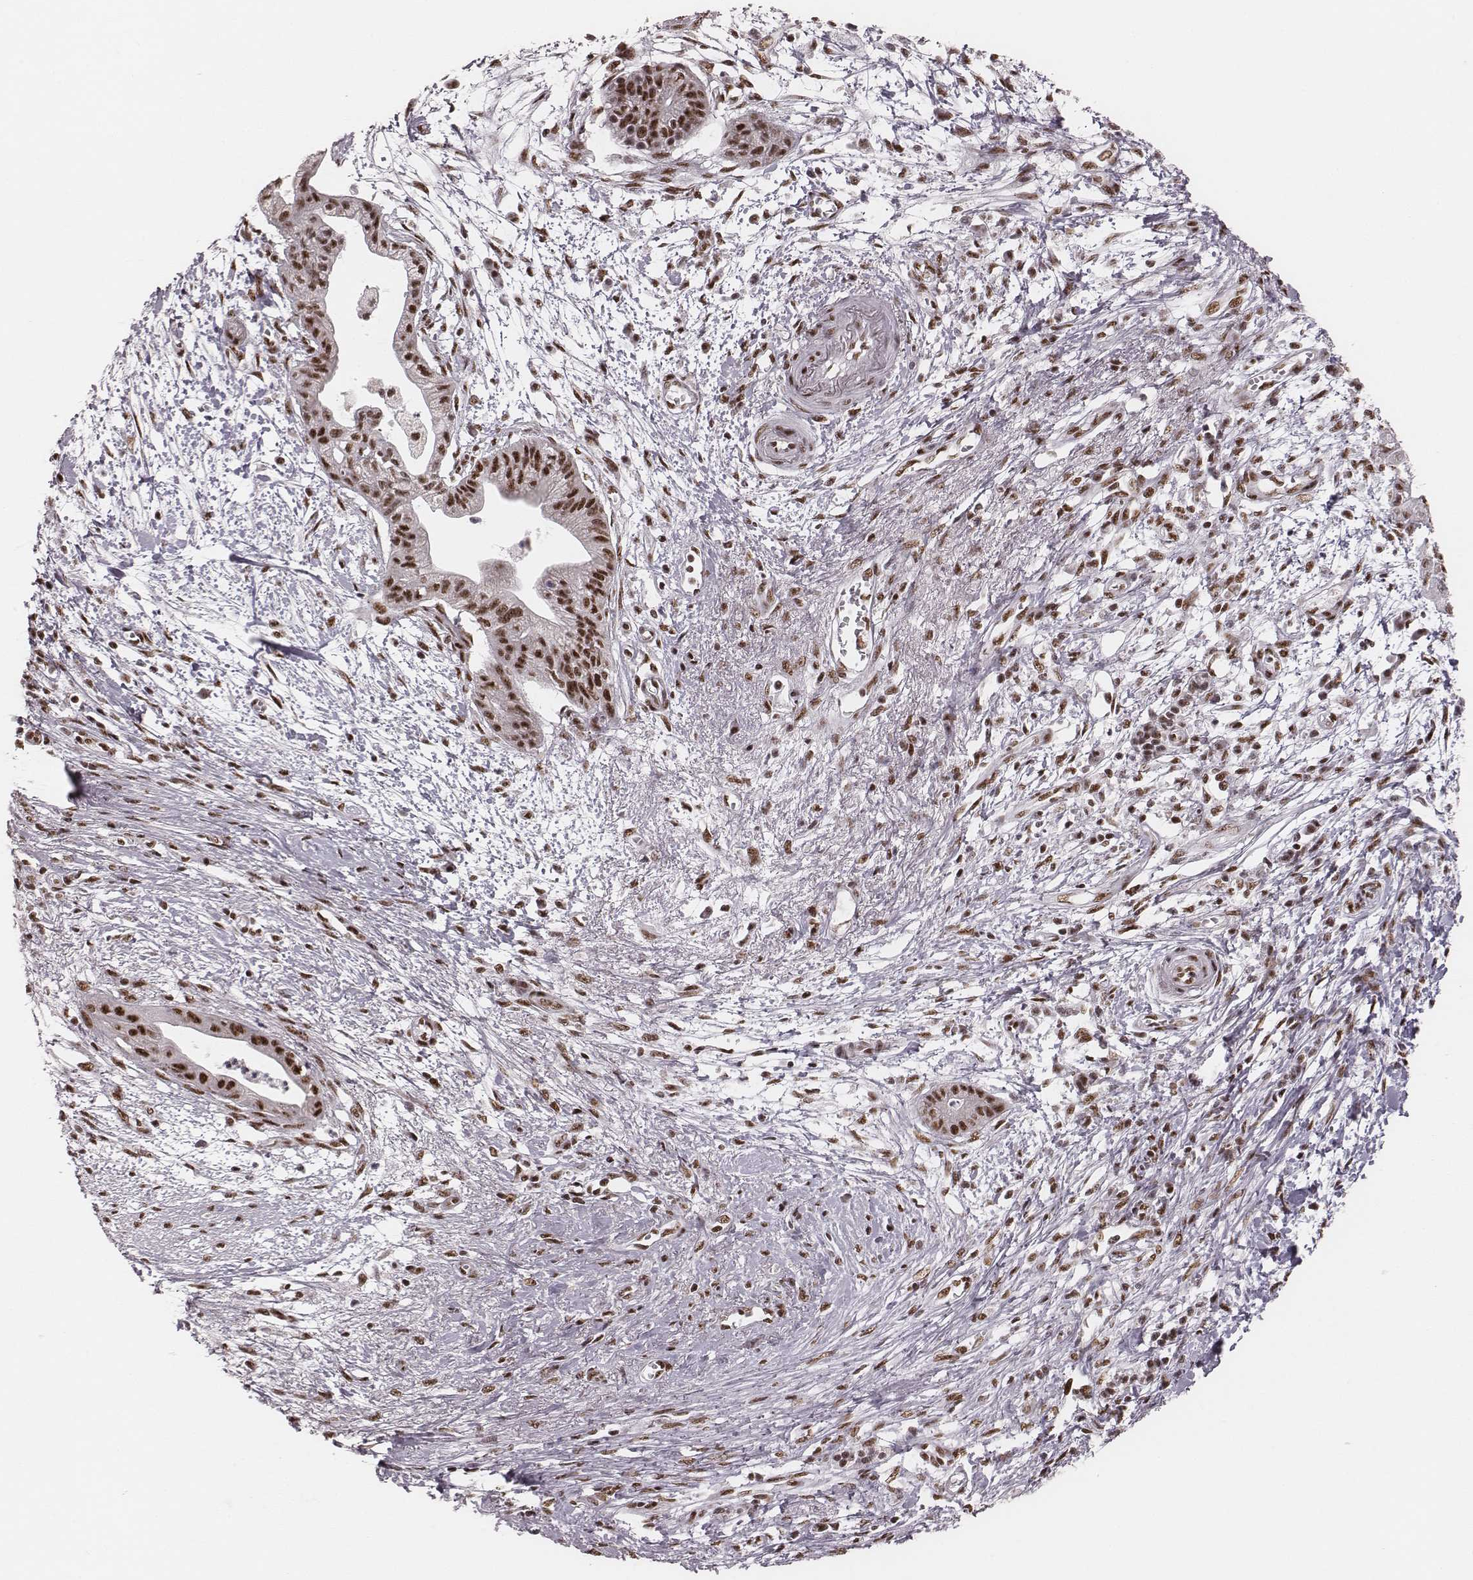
{"staining": {"intensity": "strong", "quantity": ">75%", "location": "nuclear"}, "tissue": "pancreatic cancer", "cell_type": "Tumor cells", "image_type": "cancer", "snomed": [{"axis": "morphology", "description": "Normal tissue, NOS"}, {"axis": "morphology", "description": "Adenocarcinoma, NOS"}, {"axis": "topography", "description": "Lymph node"}, {"axis": "topography", "description": "Pancreas"}], "caption": "Pancreatic cancer stained with a protein marker displays strong staining in tumor cells.", "gene": "LUC7L", "patient": {"sex": "female", "age": 58}}